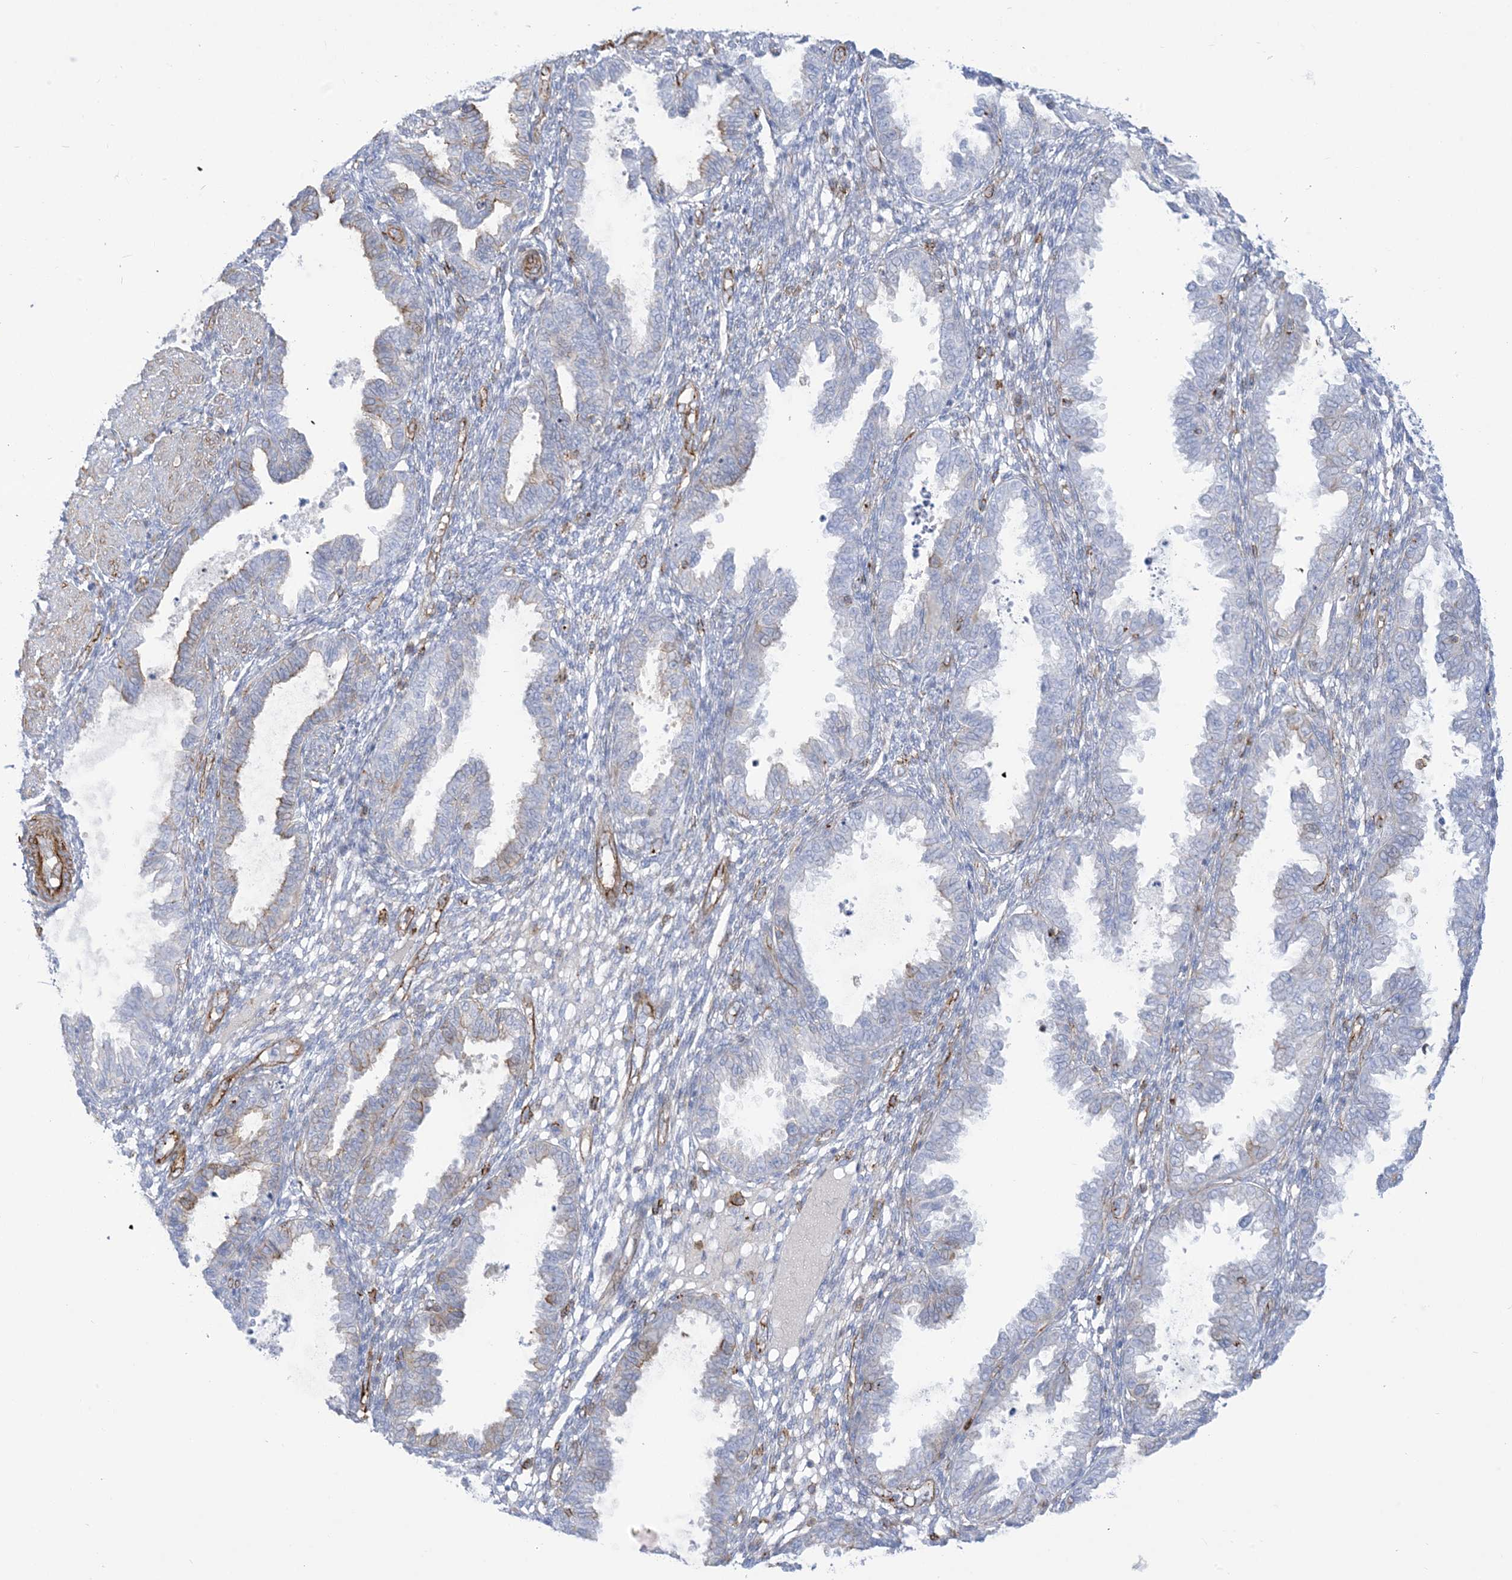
{"staining": {"intensity": "negative", "quantity": "none", "location": "none"}, "tissue": "endometrium", "cell_type": "Cells in endometrial stroma", "image_type": "normal", "snomed": [{"axis": "morphology", "description": "Normal tissue, NOS"}, {"axis": "topography", "description": "Endometrium"}], "caption": "This is an IHC micrograph of benign human endometrium. There is no staining in cells in endometrial stroma.", "gene": "B3GNT7", "patient": {"sex": "female", "age": 33}}